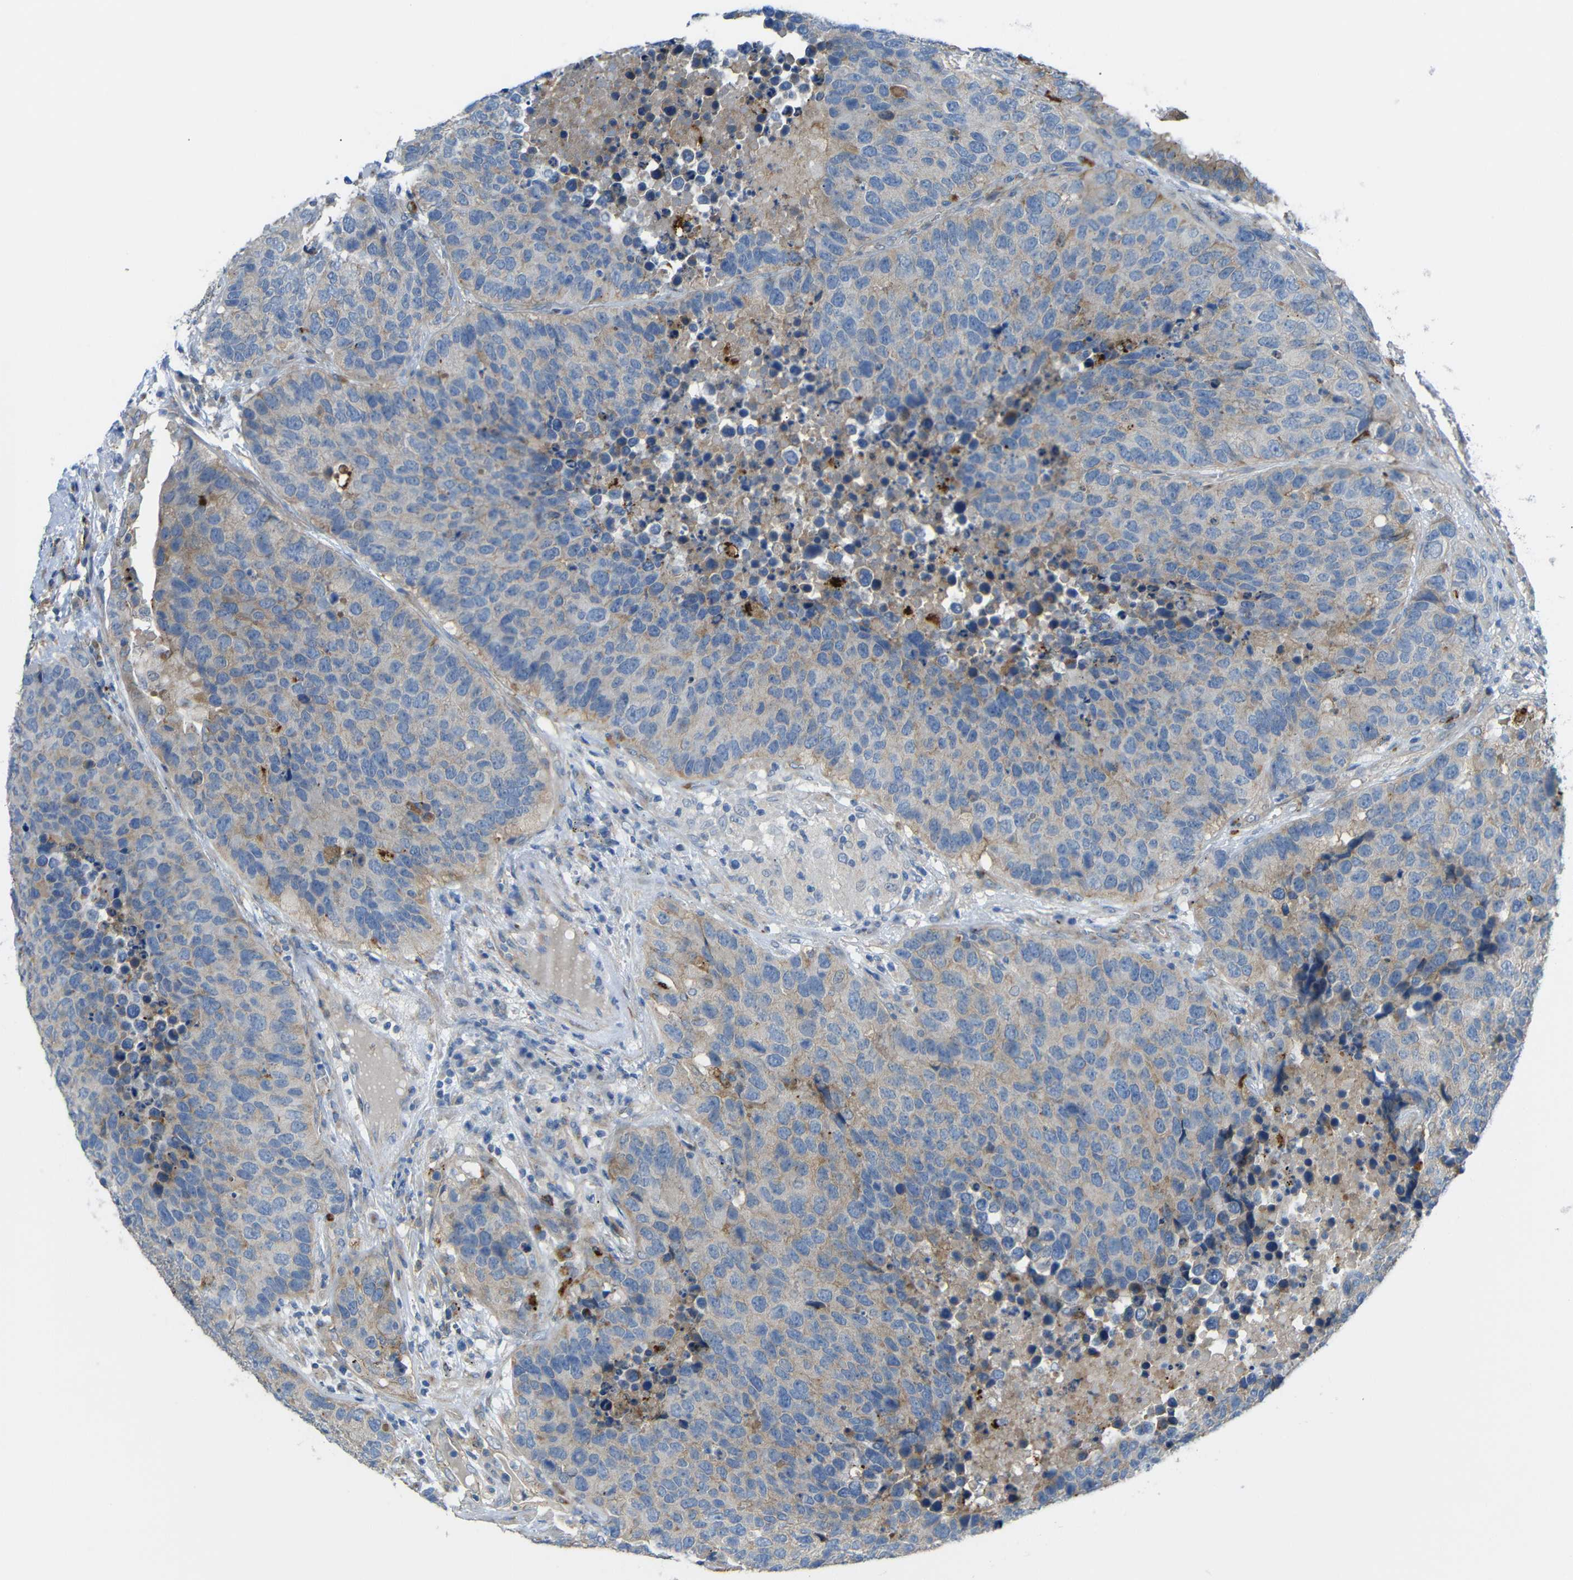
{"staining": {"intensity": "moderate", "quantity": "<25%", "location": "cytoplasmic/membranous"}, "tissue": "carcinoid", "cell_type": "Tumor cells", "image_type": "cancer", "snomed": [{"axis": "morphology", "description": "Carcinoid, malignant, NOS"}, {"axis": "topography", "description": "Lung"}], "caption": "DAB (3,3'-diaminobenzidine) immunohistochemical staining of human carcinoid displays moderate cytoplasmic/membranous protein staining in approximately <25% of tumor cells. (DAB (3,3'-diaminobenzidine) IHC with brightfield microscopy, high magnification).", "gene": "SYPL1", "patient": {"sex": "male", "age": 60}}